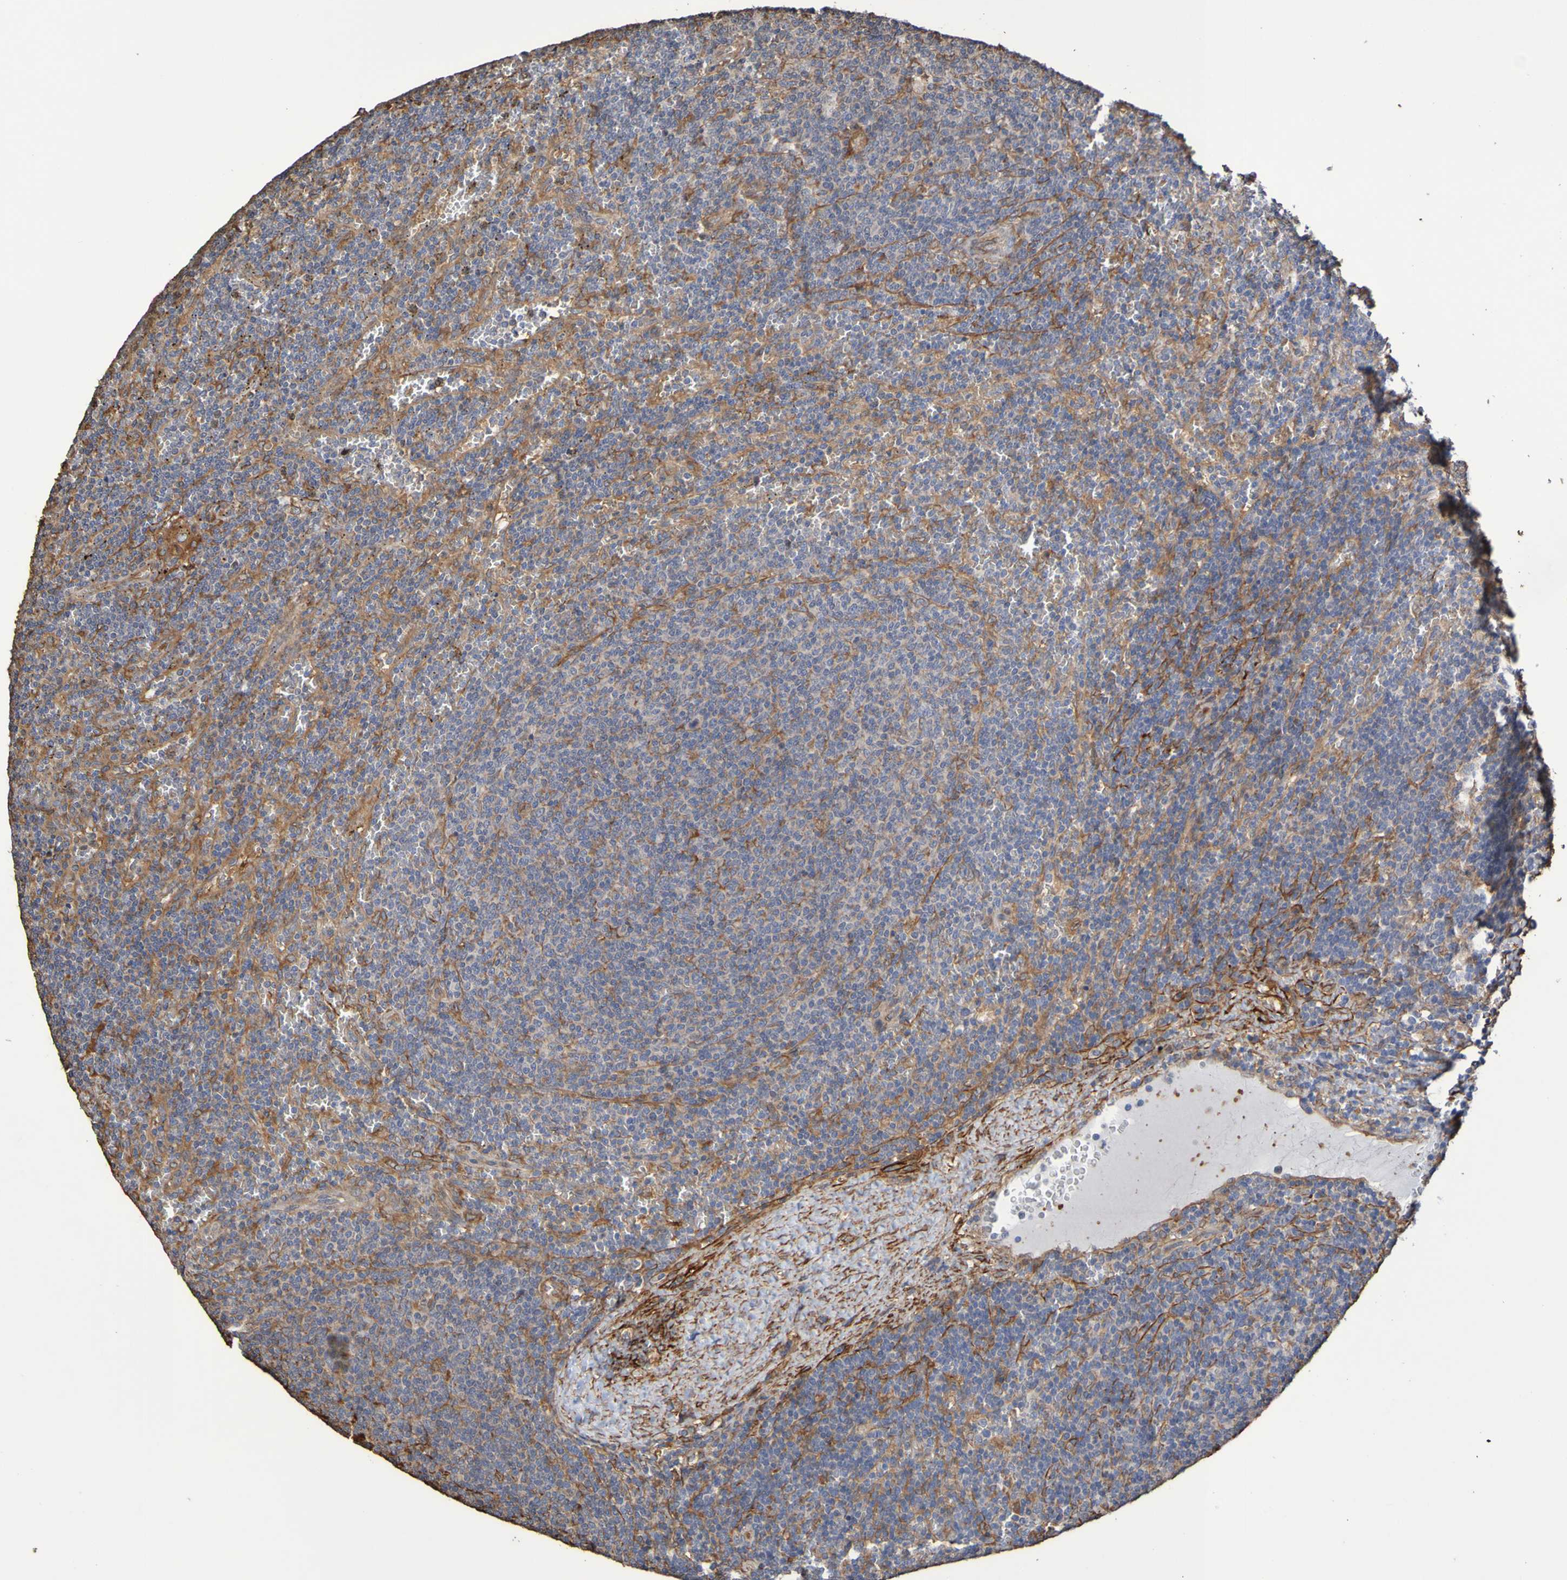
{"staining": {"intensity": "negative", "quantity": "none", "location": "none"}, "tissue": "lymphoma", "cell_type": "Tumor cells", "image_type": "cancer", "snomed": [{"axis": "morphology", "description": "Malignant lymphoma, non-Hodgkin's type, Low grade"}, {"axis": "topography", "description": "Spleen"}], "caption": "Immunohistochemistry (IHC) micrograph of low-grade malignant lymphoma, non-Hodgkin's type stained for a protein (brown), which displays no expression in tumor cells. The staining is performed using DAB (3,3'-diaminobenzidine) brown chromogen with nuclei counter-stained in using hematoxylin.", "gene": "RAB11A", "patient": {"sex": "female", "age": 50}}